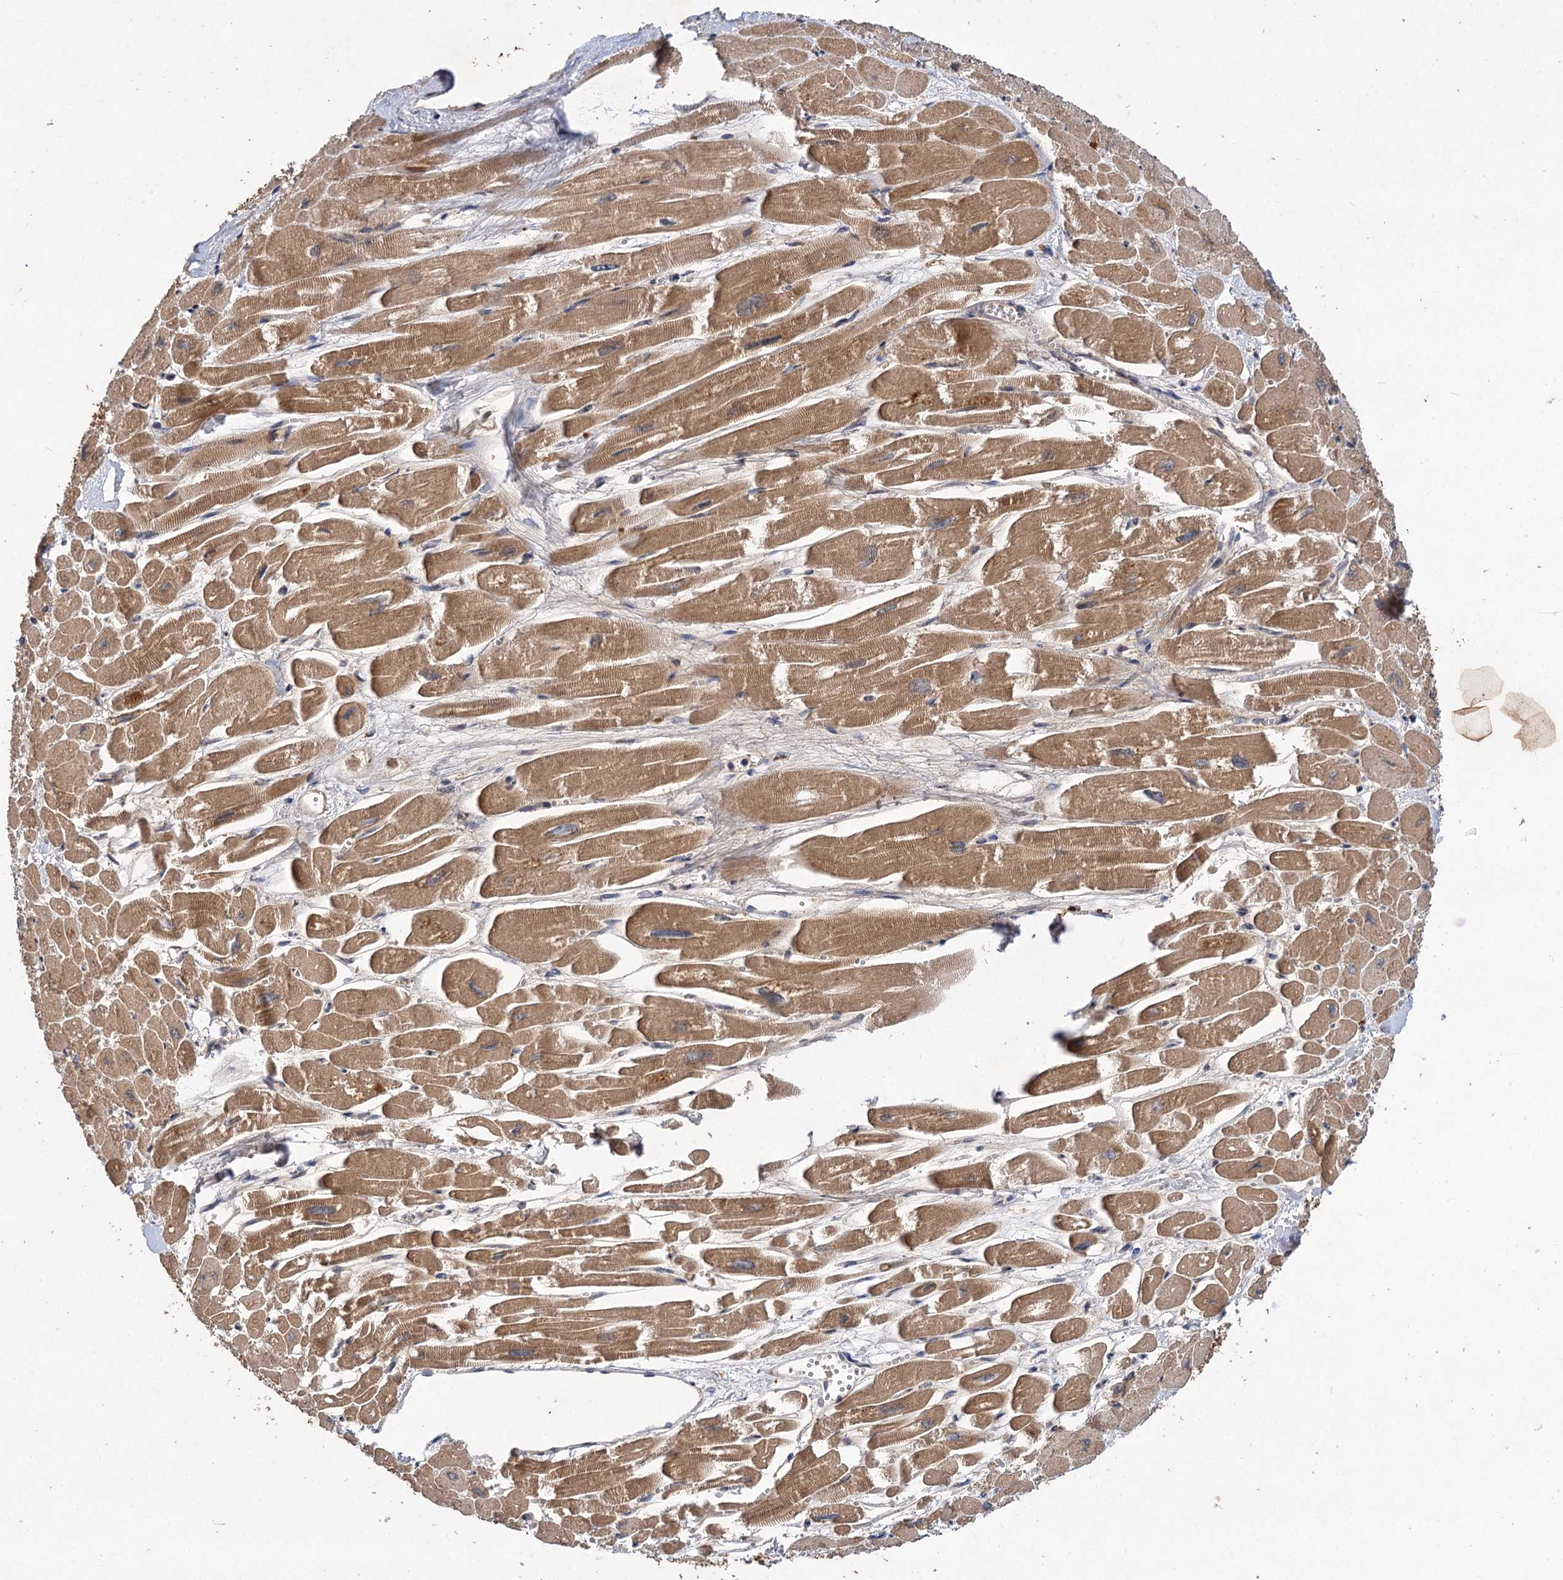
{"staining": {"intensity": "moderate", "quantity": ">75%", "location": "cytoplasmic/membranous"}, "tissue": "heart muscle", "cell_type": "Cardiomyocytes", "image_type": "normal", "snomed": [{"axis": "morphology", "description": "Normal tissue, NOS"}, {"axis": "topography", "description": "Heart"}], "caption": "Heart muscle stained with a brown dye reveals moderate cytoplasmic/membranous positive positivity in about >75% of cardiomyocytes.", "gene": "FBXW8", "patient": {"sex": "male", "age": 54}}